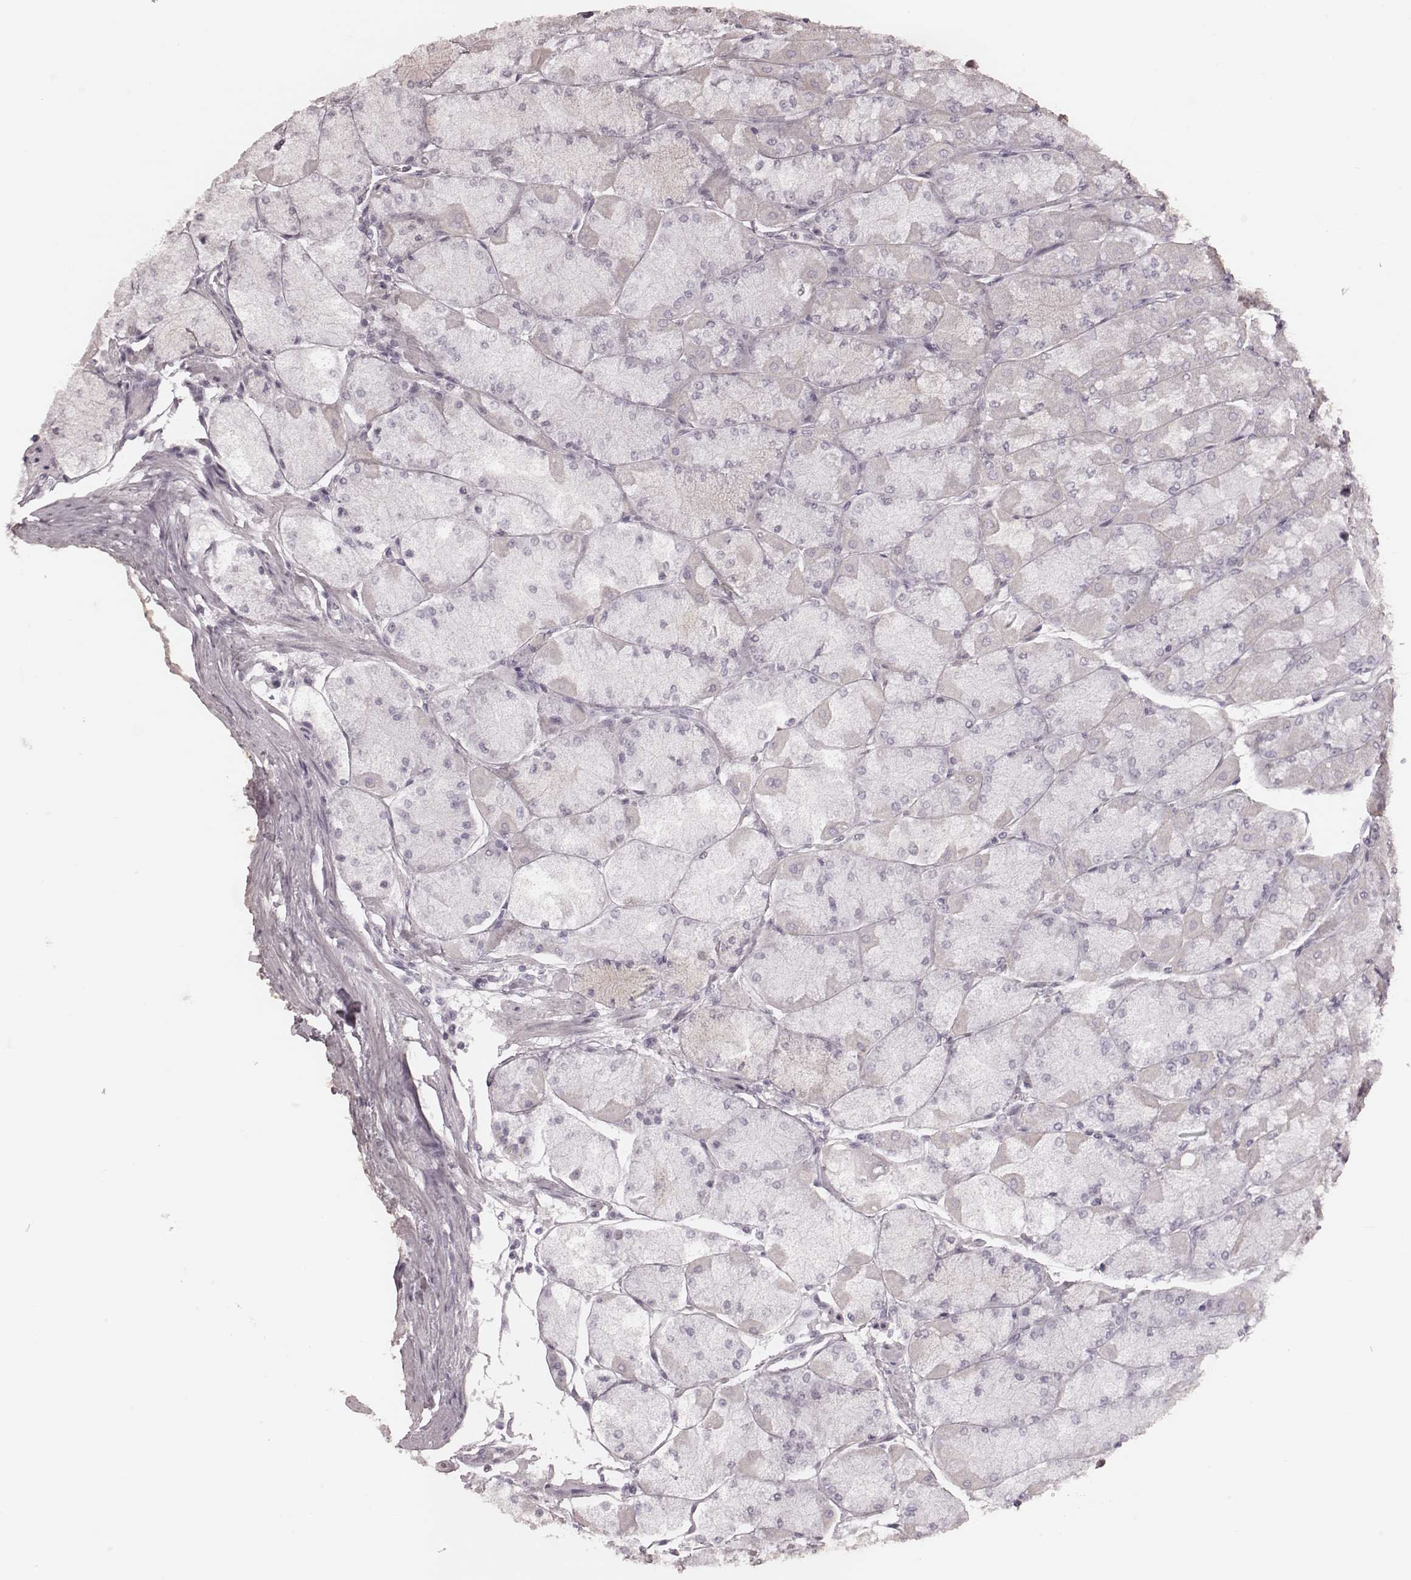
{"staining": {"intensity": "negative", "quantity": "none", "location": "none"}, "tissue": "stomach", "cell_type": "Glandular cells", "image_type": "normal", "snomed": [{"axis": "morphology", "description": "Normal tissue, NOS"}, {"axis": "topography", "description": "Stomach, upper"}], "caption": "A high-resolution image shows immunohistochemistry staining of unremarkable stomach, which reveals no significant expression in glandular cells. (Stains: DAB (3,3'-diaminobenzidine) immunohistochemistry with hematoxylin counter stain, Microscopy: brightfield microscopy at high magnification).", "gene": "KRT74", "patient": {"sex": "male", "age": 60}}